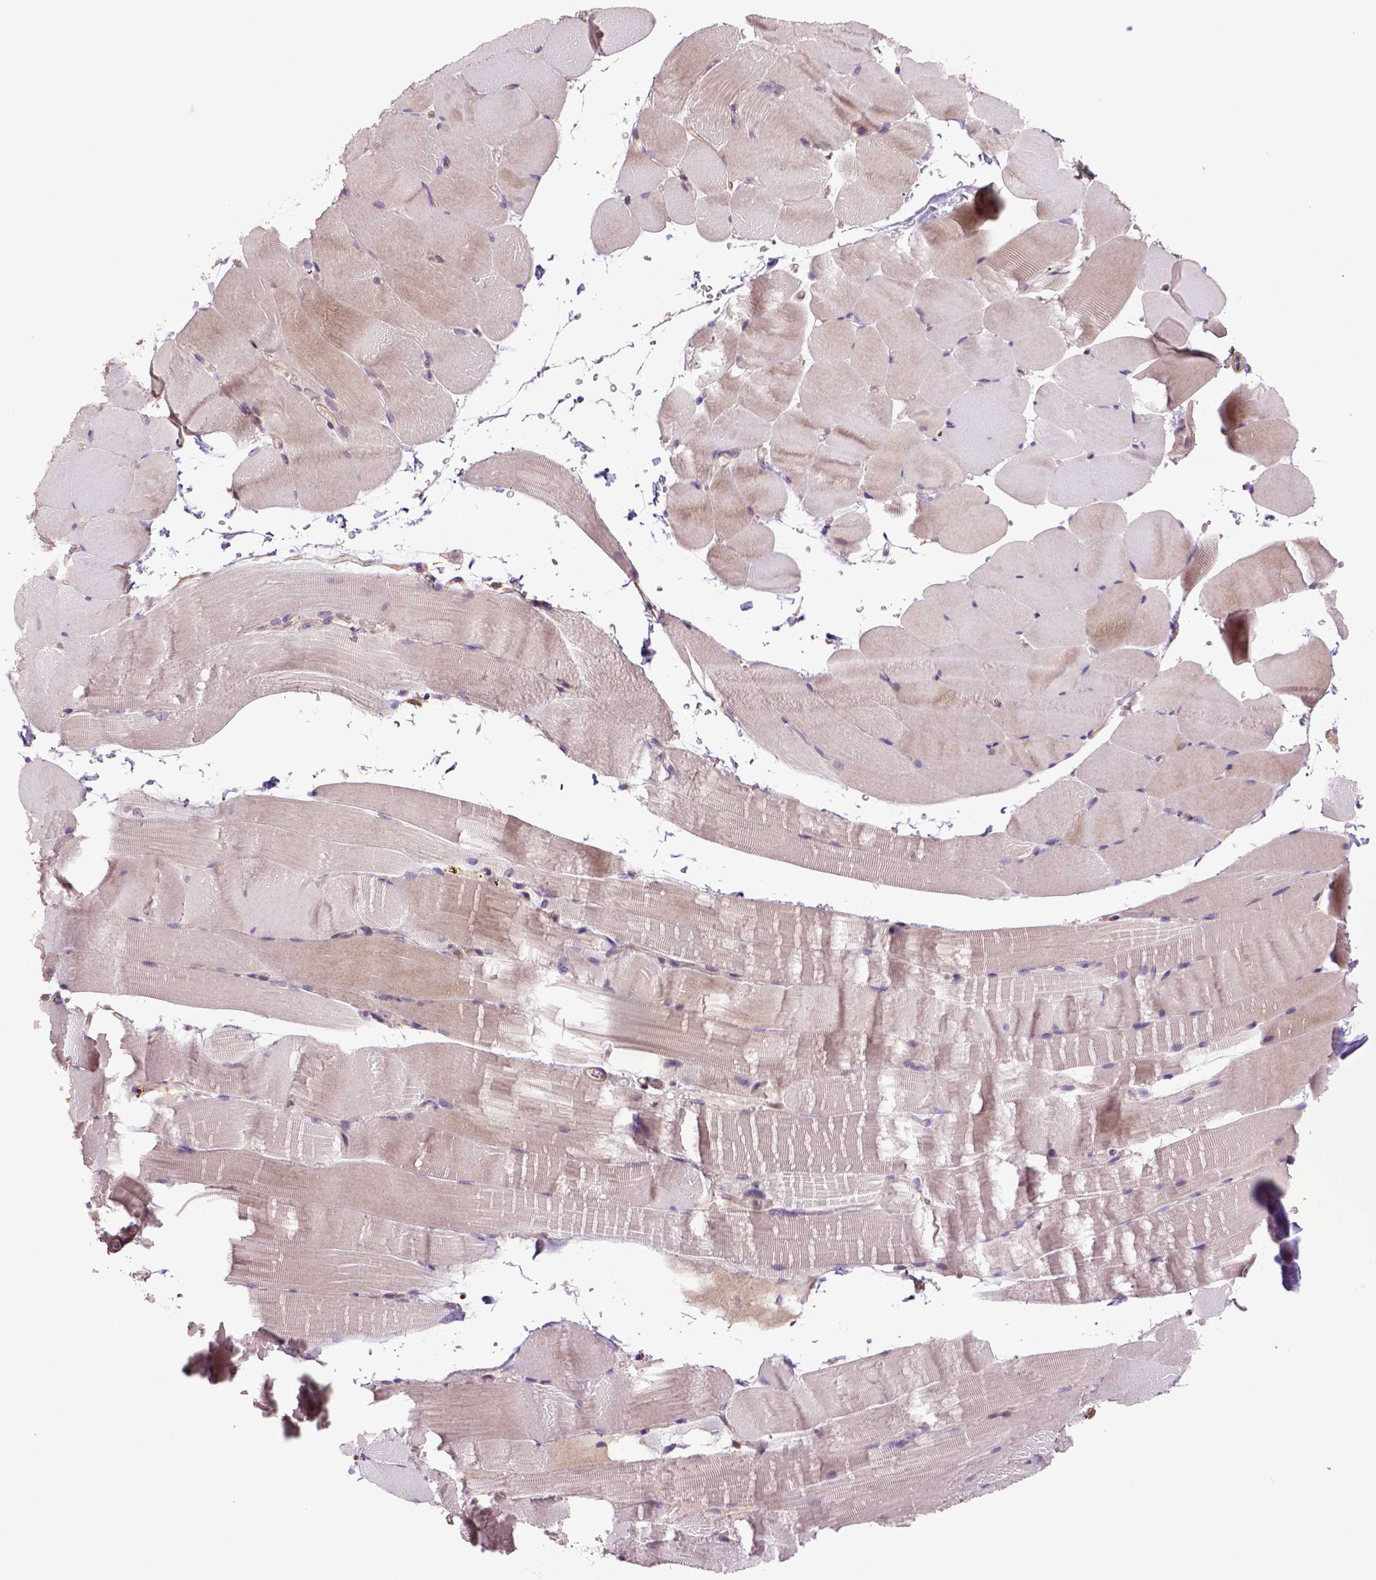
{"staining": {"intensity": "negative", "quantity": "none", "location": "none"}, "tissue": "skeletal muscle", "cell_type": "Myocytes", "image_type": "normal", "snomed": [{"axis": "morphology", "description": "Normal tissue, NOS"}, {"axis": "topography", "description": "Skeletal muscle"}], "caption": "This is an immunohistochemistry image of benign skeletal muscle. There is no expression in myocytes.", "gene": "HSPBP1", "patient": {"sex": "female", "age": 37}}